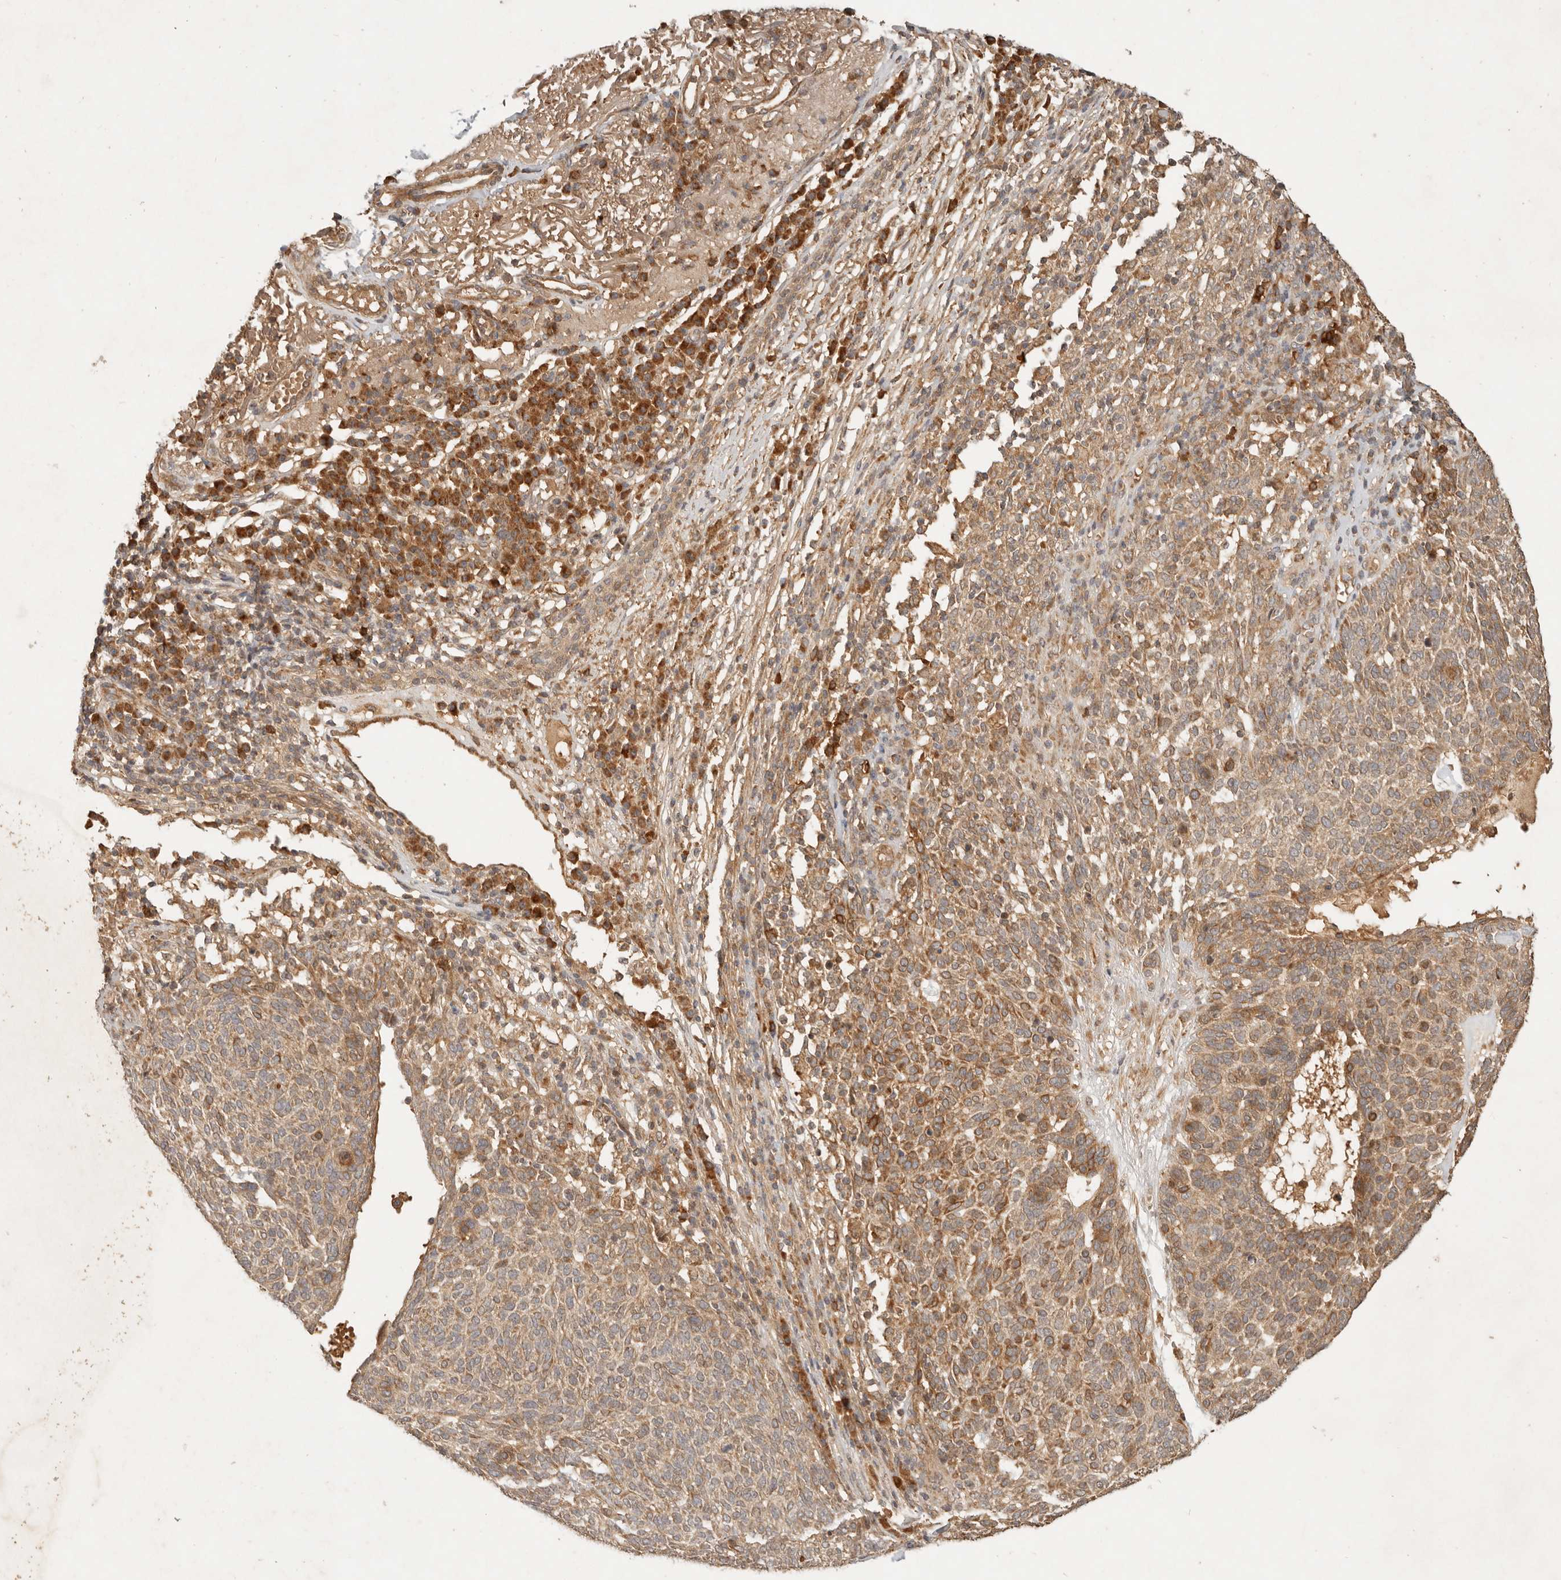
{"staining": {"intensity": "moderate", "quantity": ">75%", "location": "cytoplasmic/membranous"}, "tissue": "skin cancer", "cell_type": "Tumor cells", "image_type": "cancer", "snomed": [{"axis": "morphology", "description": "Squamous cell carcinoma, NOS"}, {"axis": "topography", "description": "Skin"}], "caption": "Protein staining by immunohistochemistry (IHC) shows moderate cytoplasmic/membranous positivity in approximately >75% of tumor cells in skin cancer (squamous cell carcinoma).", "gene": "CLEC4C", "patient": {"sex": "female", "age": 90}}